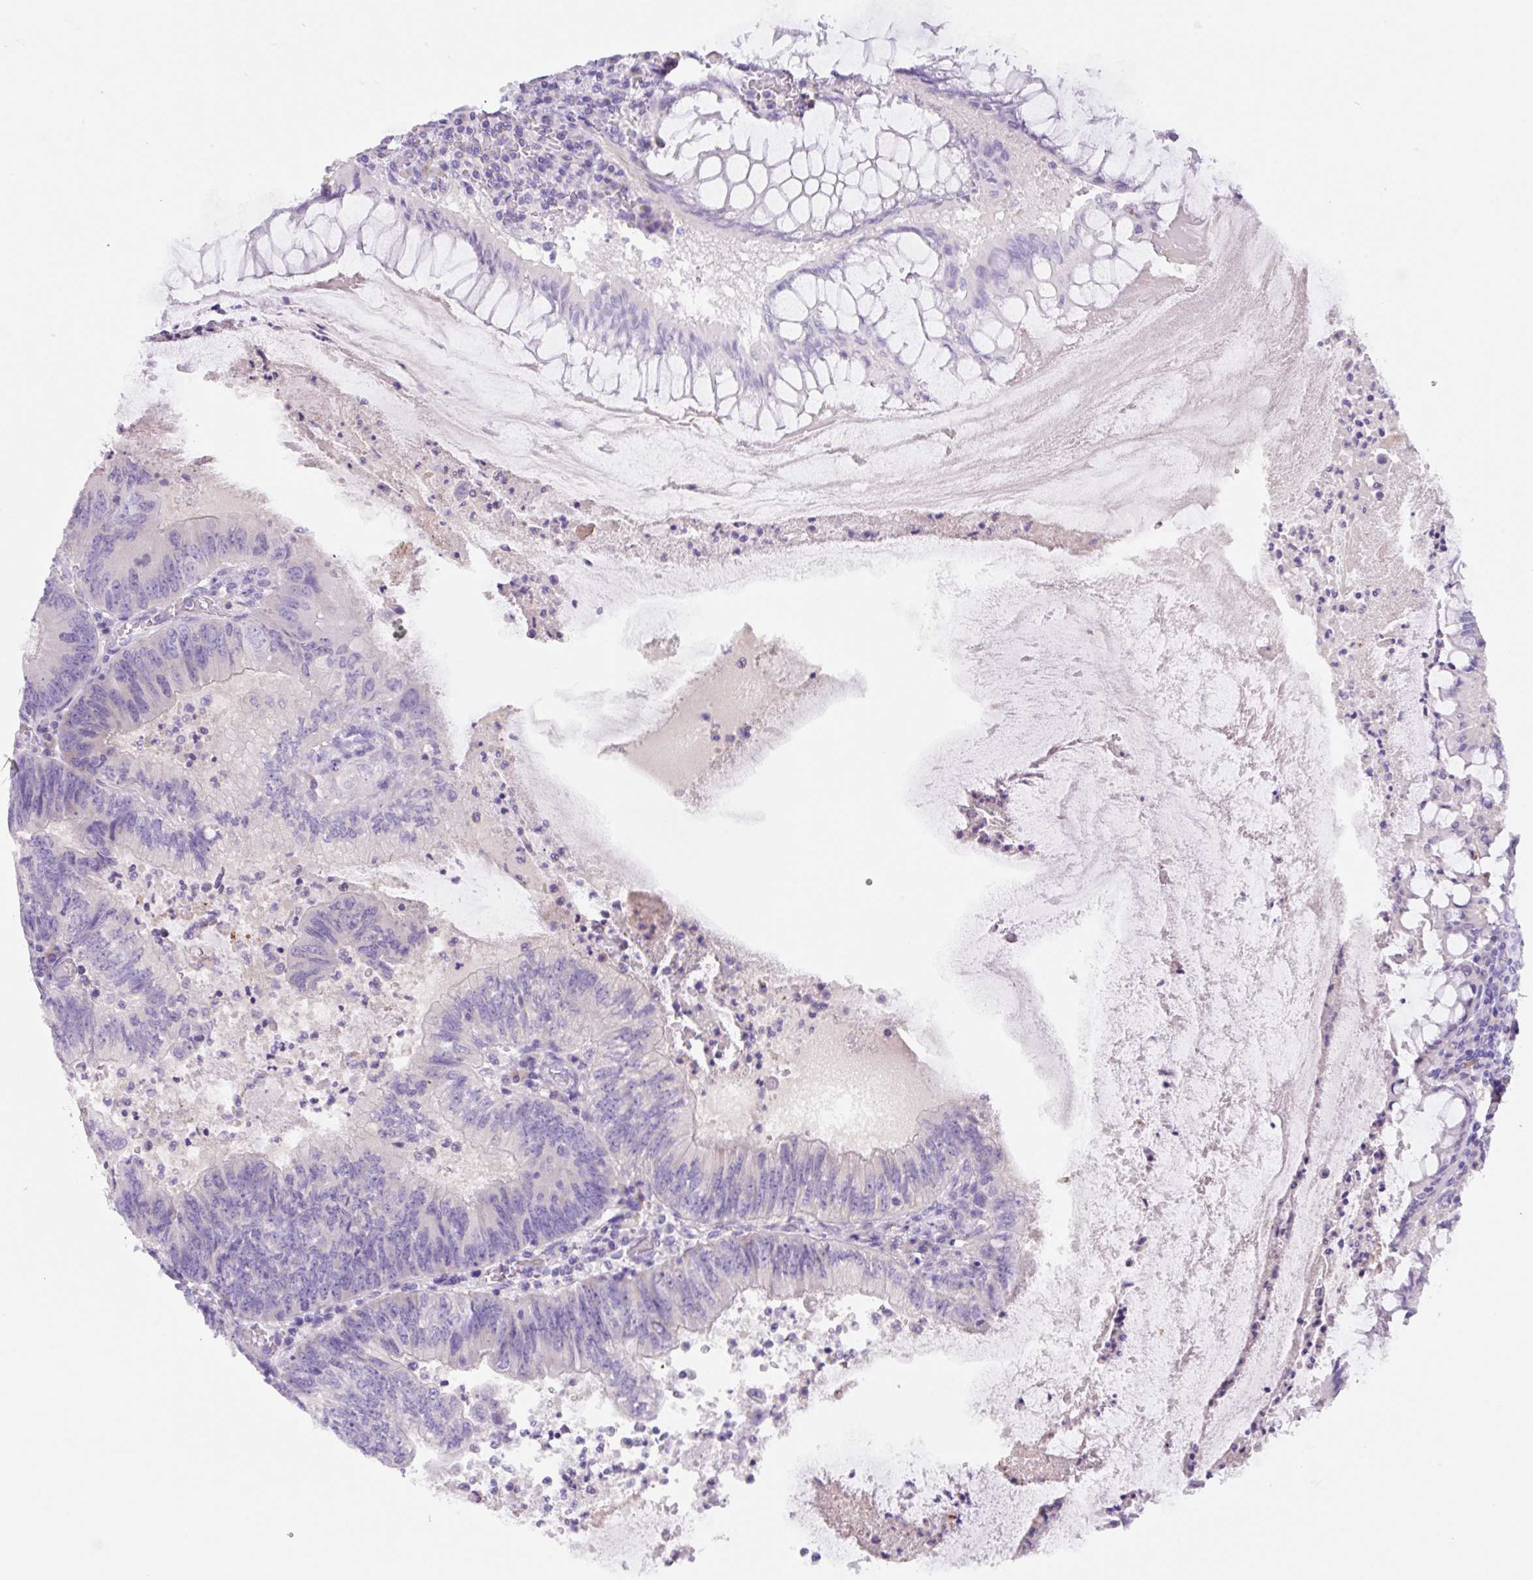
{"staining": {"intensity": "negative", "quantity": "none", "location": "none"}, "tissue": "colorectal cancer", "cell_type": "Tumor cells", "image_type": "cancer", "snomed": [{"axis": "morphology", "description": "Adenocarcinoma, NOS"}, {"axis": "topography", "description": "Colon"}], "caption": "Tumor cells show no significant protein expression in colorectal adenocarcinoma.", "gene": "KLK8", "patient": {"sex": "male", "age": 67}}